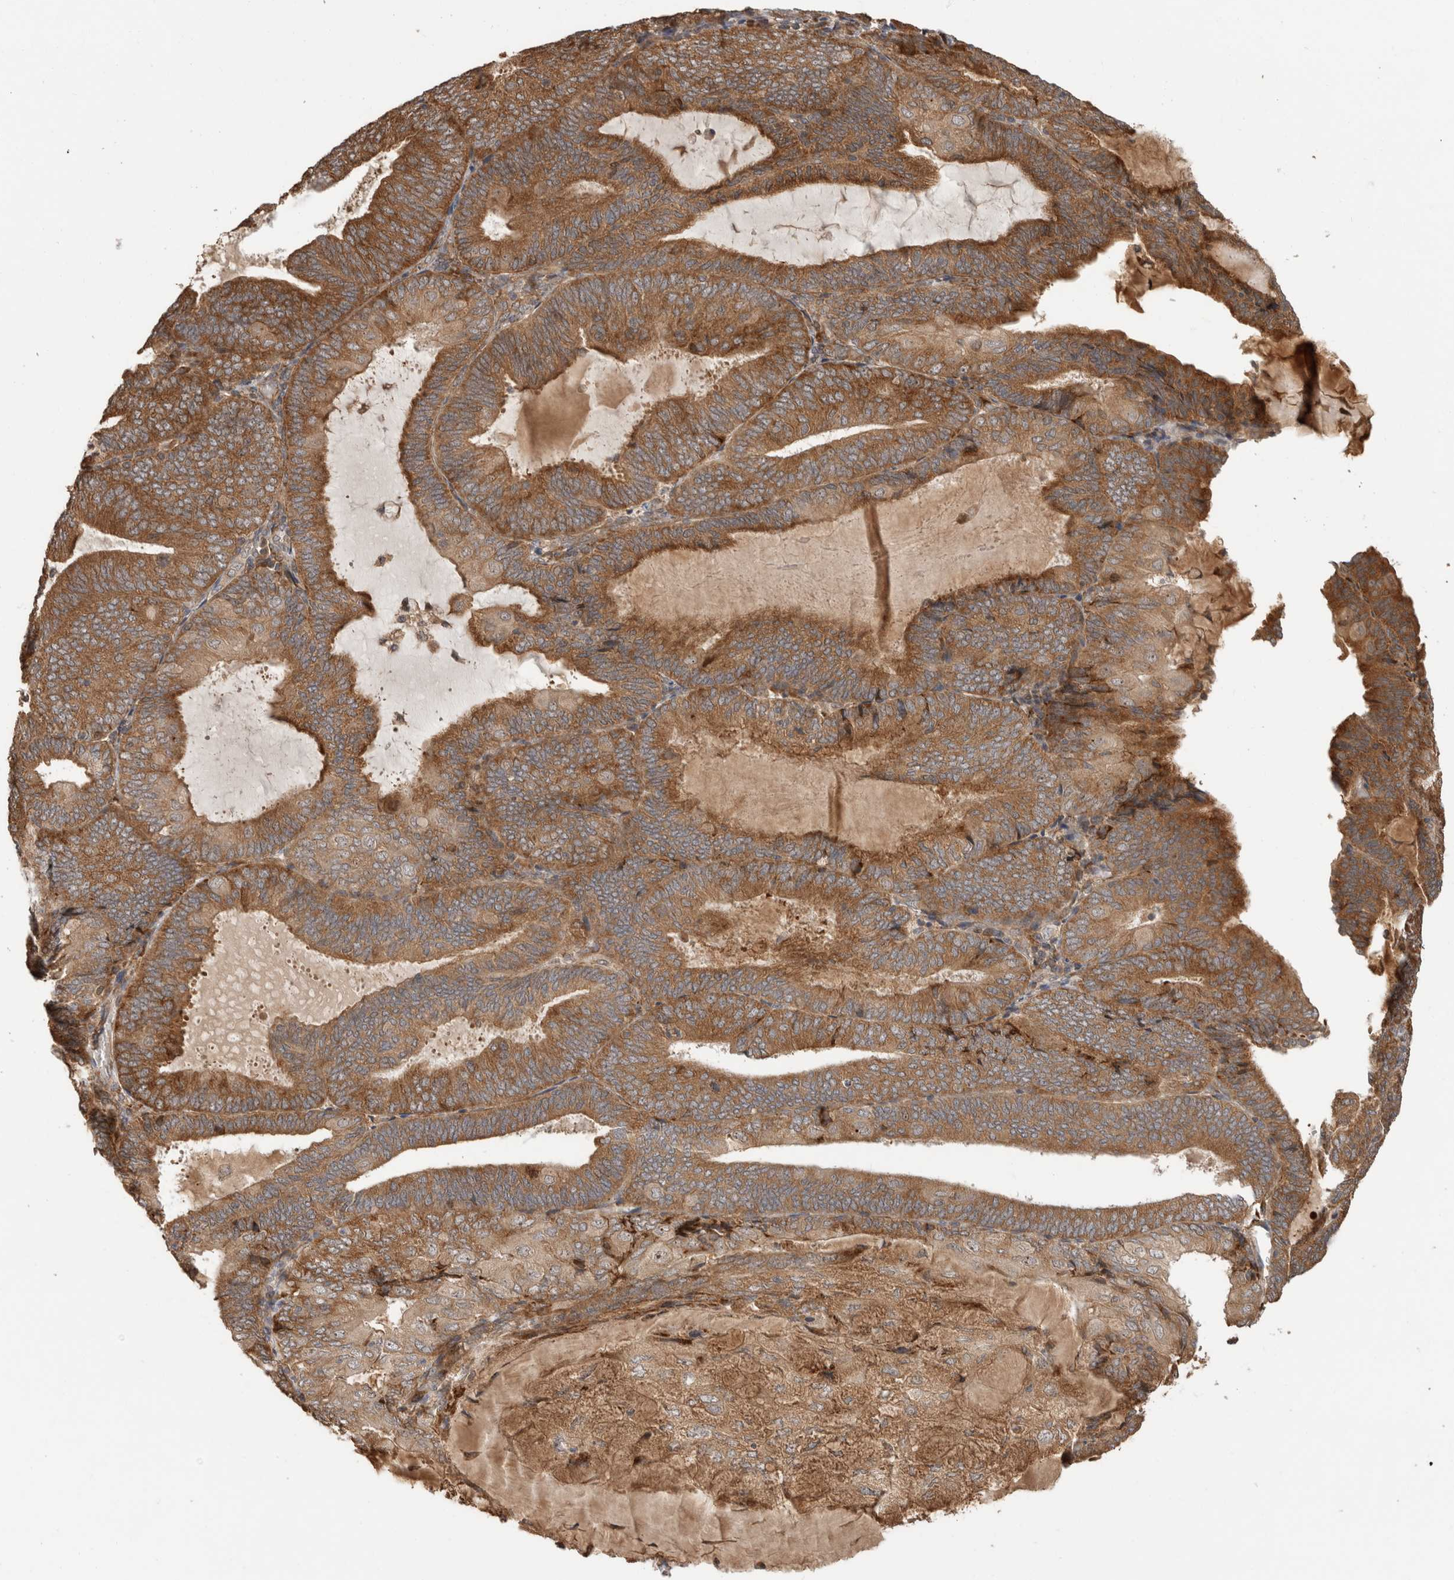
{"staining": {"intensity": "moderate", "quantity": ">75%", "location": "cytoplasmic/membranous"}, "tissue": "endometrial cancer", "cell_type": "Tumor cells", "image_type": "cancer", "snomed": [{"axis": "morphology", "description": "Adenocarcinoma, NOS"}, {"axis": "topography", "description": "Endometrium"}], "caption": "Endometrial cancer (adenocarcinoma) tissue displays moderate cytoplasmic/membranous staining in approximately >75% of tumor cells, visualized by immunohistochemistry. The staining is performed using DAB brown chromogen to label protein expression. The nuclei are counter-stained blue using hematoxylin.", "gene": "PCDHB15", "patient": {"sex": "female", "age": 81}}